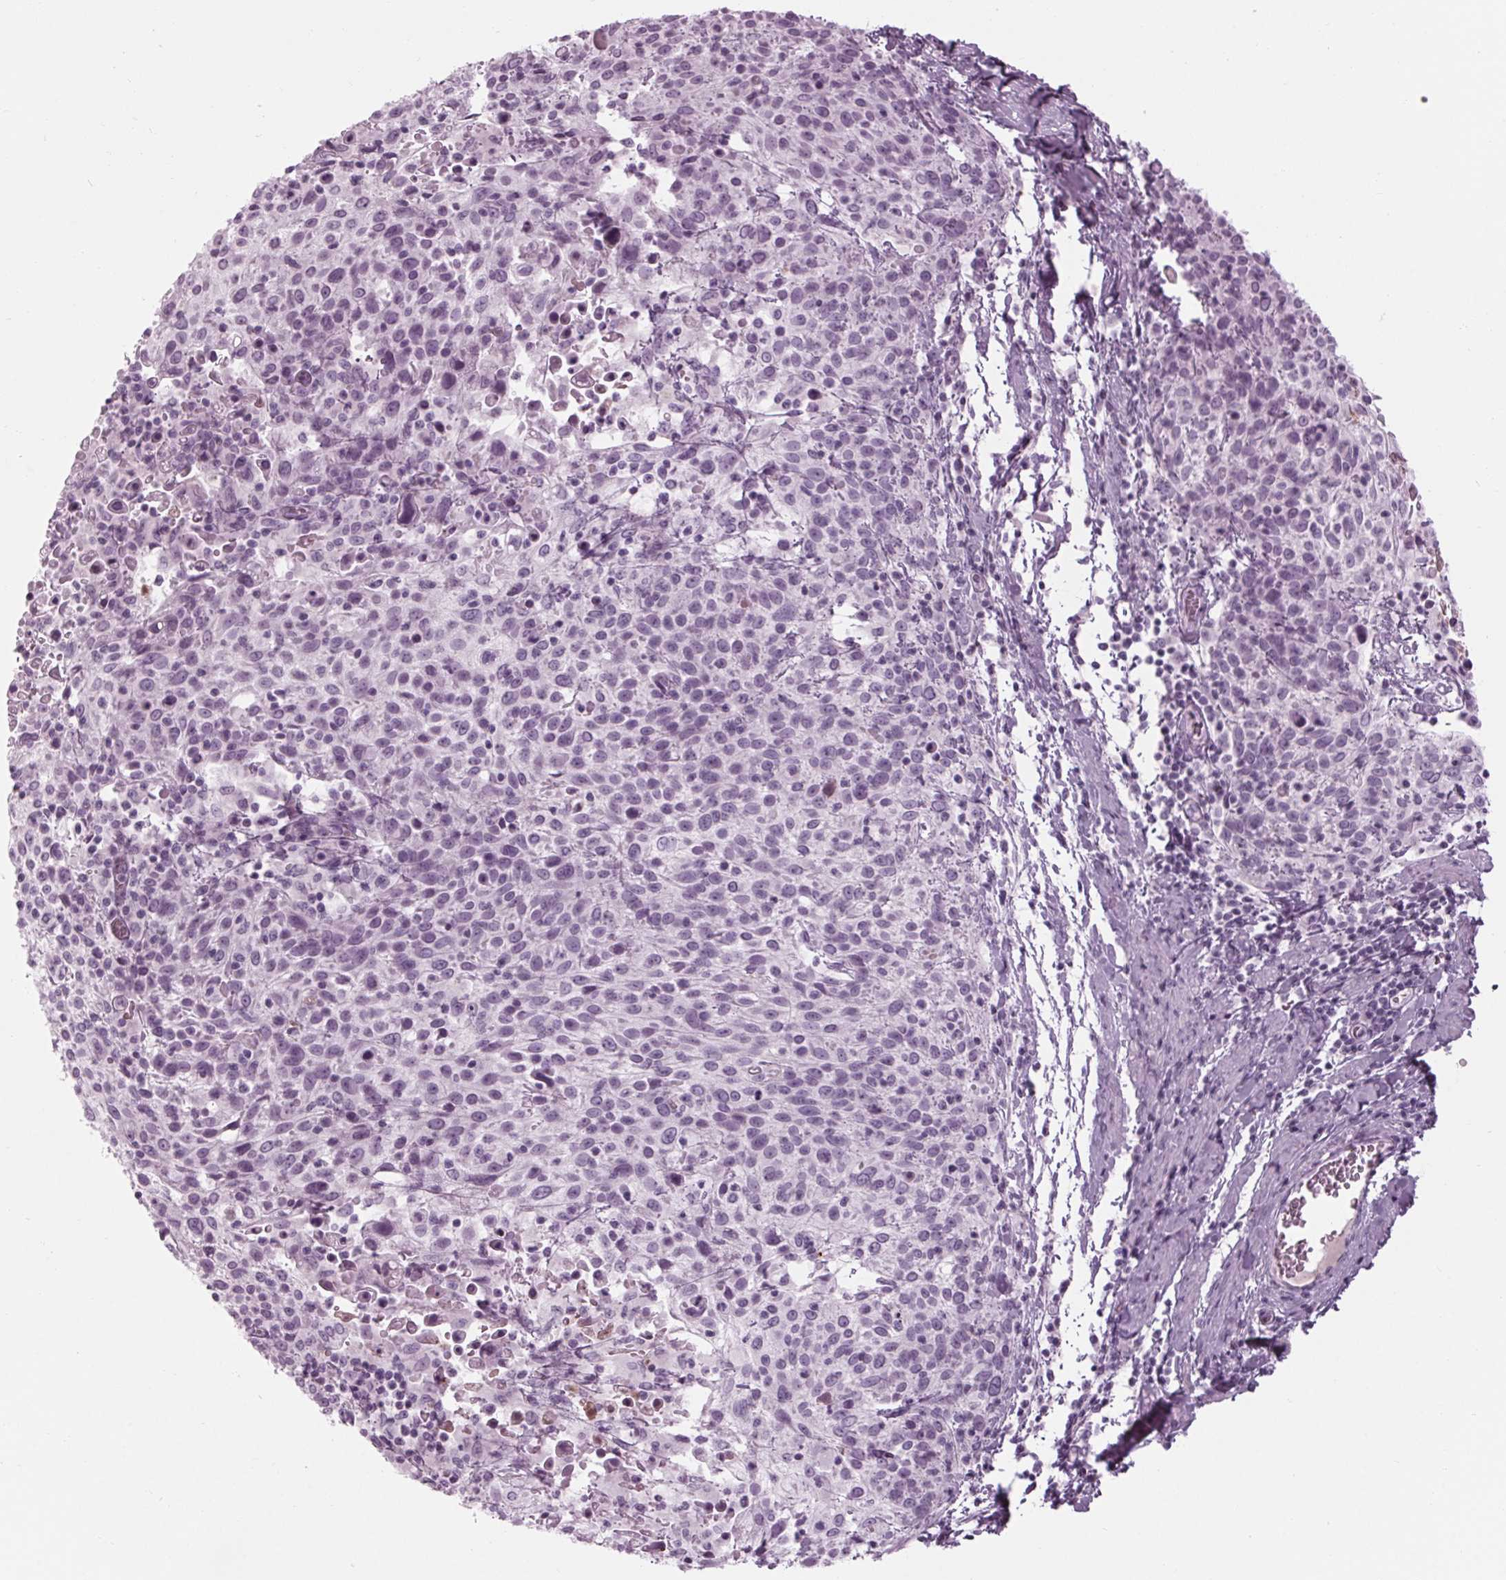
{"staining": {"intensity": "negative", "quantity": "none", "location": "none"}, "tissue": "cervical cancer", "cell_type": "Tumor cells", "image_type": "cancer", "snomed": [{"axis": "morphology", "description": "Squamous cell carcinoma, NOS"}, {"axis": "topography", "description": "Cervix"}], "caption": "Tumor cells are negative for protein expression in human cervical cancer.", "gene": "CYP3A43", "patient": {"sex": "female", "age": 61}}